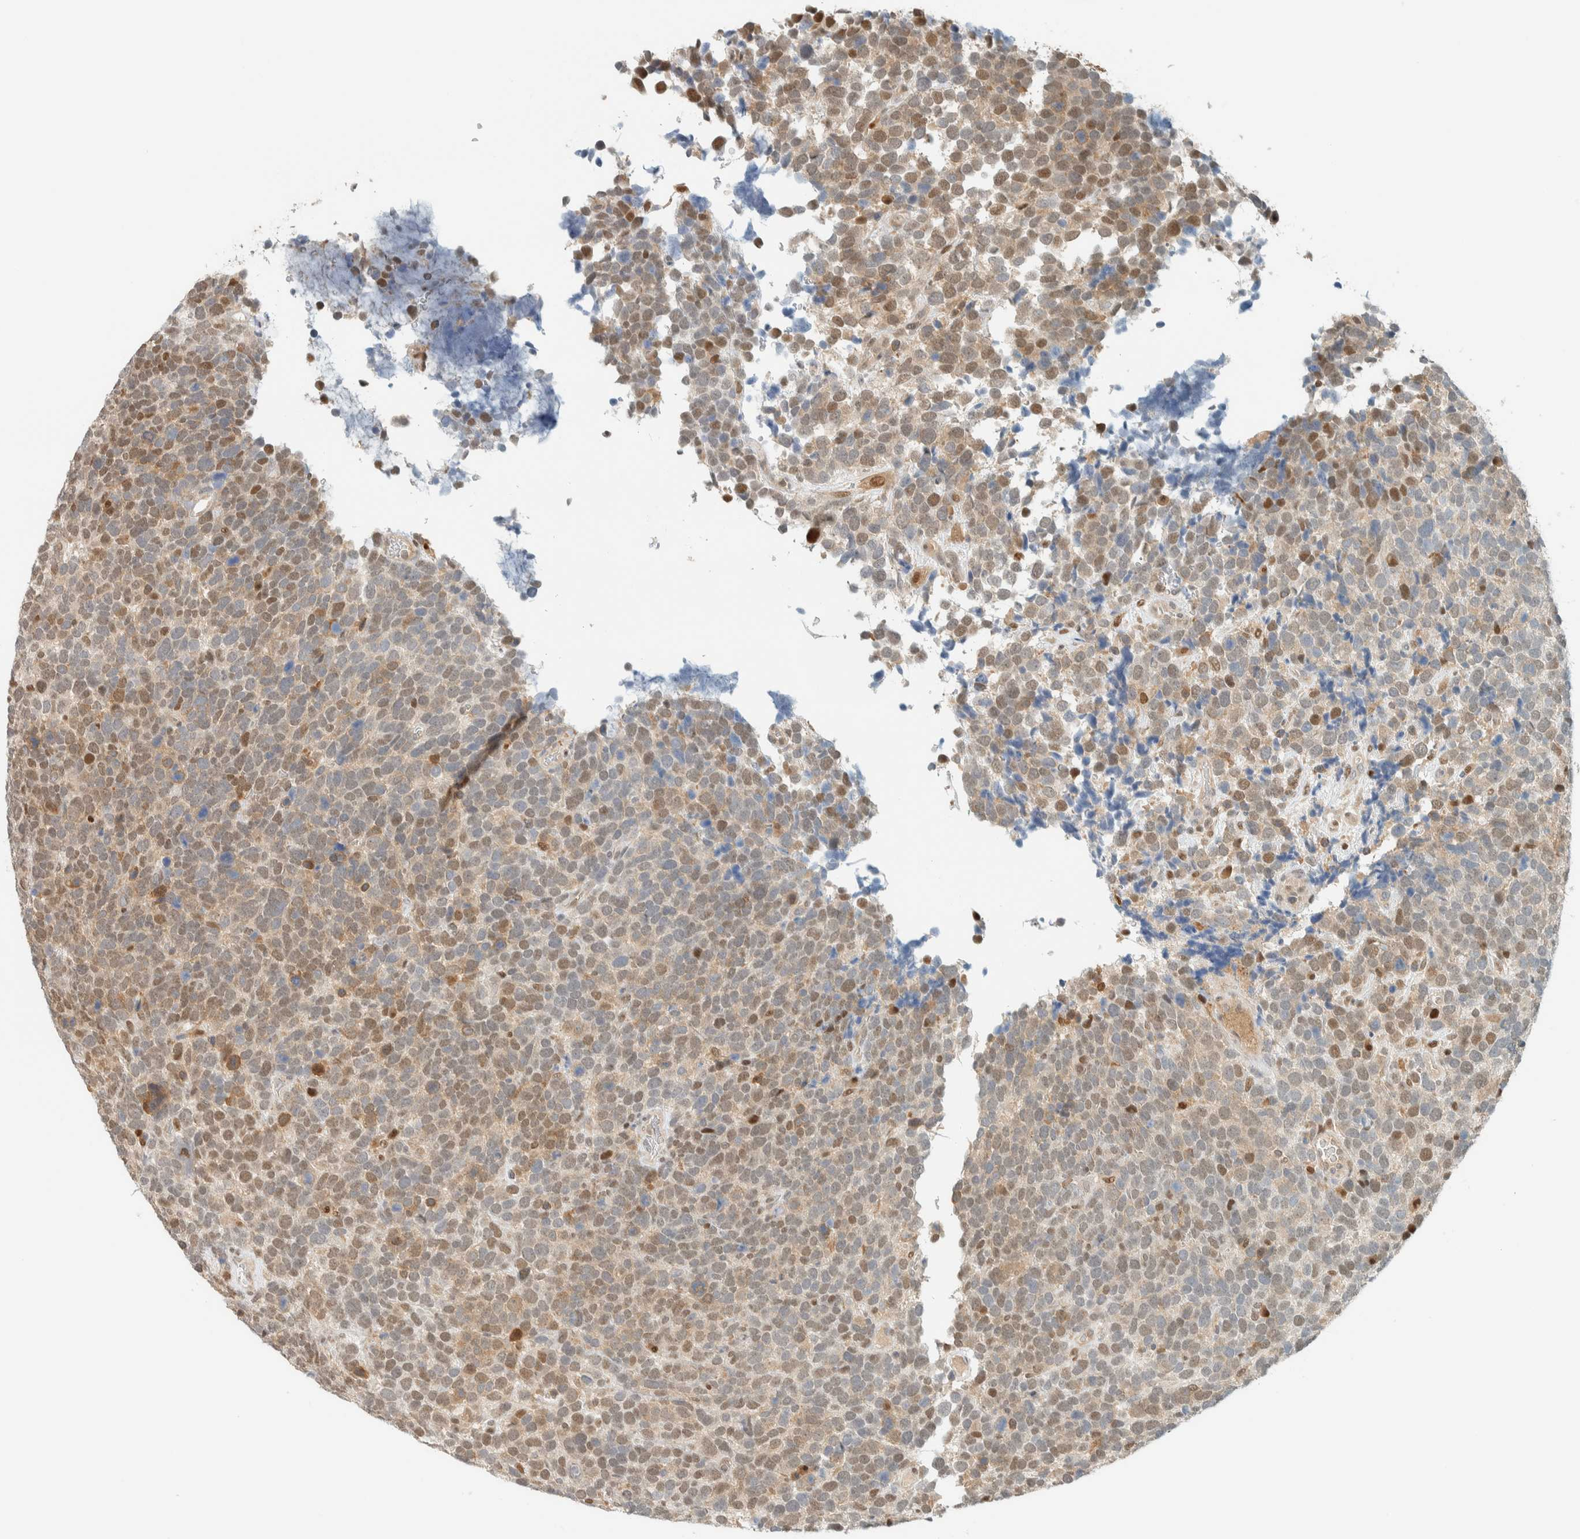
{"staining": {"intensity": "moderate", "quantity": "25%-75%", "location": "nuclear"}, "tissue": "urothelial cancer", "cell_type": "Tumor cells", "image_type": "cancer", "snomed": [{"axis": "morphology", "description": "Urothelial carcinoma, High grade"}, {"axis": "topography", "description": "Urinary bladder"}], "caption": "DAB (3,3'-diaminobenzidine) immunohistochemical staining of urothelial cancer exhibits moderate nuclear protein staining in approximately 25%-75% of tumor cells.", "gene": "ZBTB37", "patient": {"sex": "female", "age": 82}}